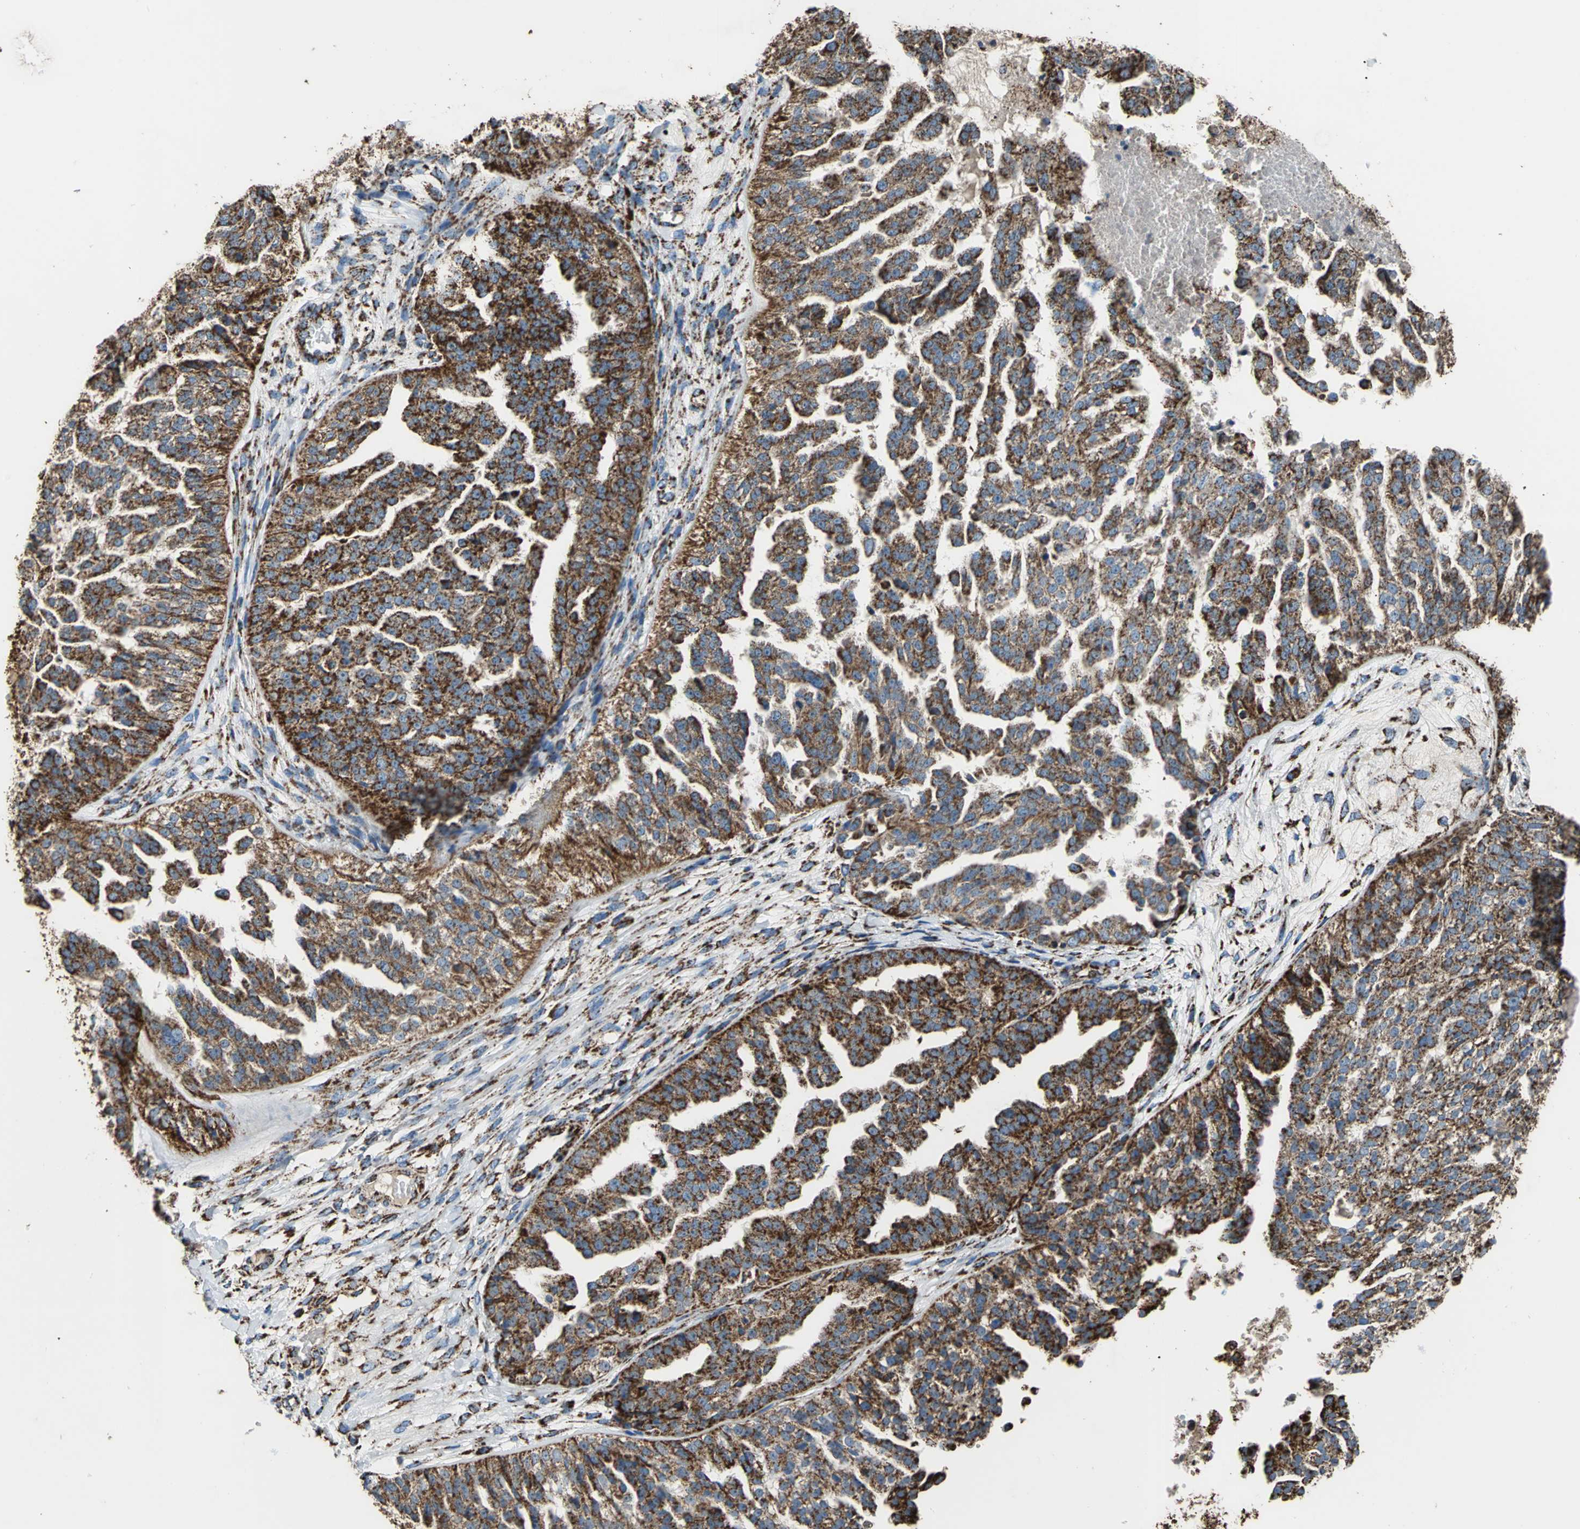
{"staining": {"intensity": "strong", "quantity": ">75%", "location": "cytoplasmic/membranous"}, "tissue": "ovarian cancer", "cell_type": "Tumor cells", "image_type": "cancer", "snomed": [{"axis": "morphology", "description": "Carcinoma, NOS"}, {"axis": "topography", "description": "Soft tissue"}, {"axis": "topography", "description": "Ovary"}], "caption": "A histopathology image of human ovarian cancer stained for a protein reveals strong cytoplasmic/membranous brown staining in tumor cells.", "gene": "ECH1", "patient": {"sex": "female", "age": 54}}